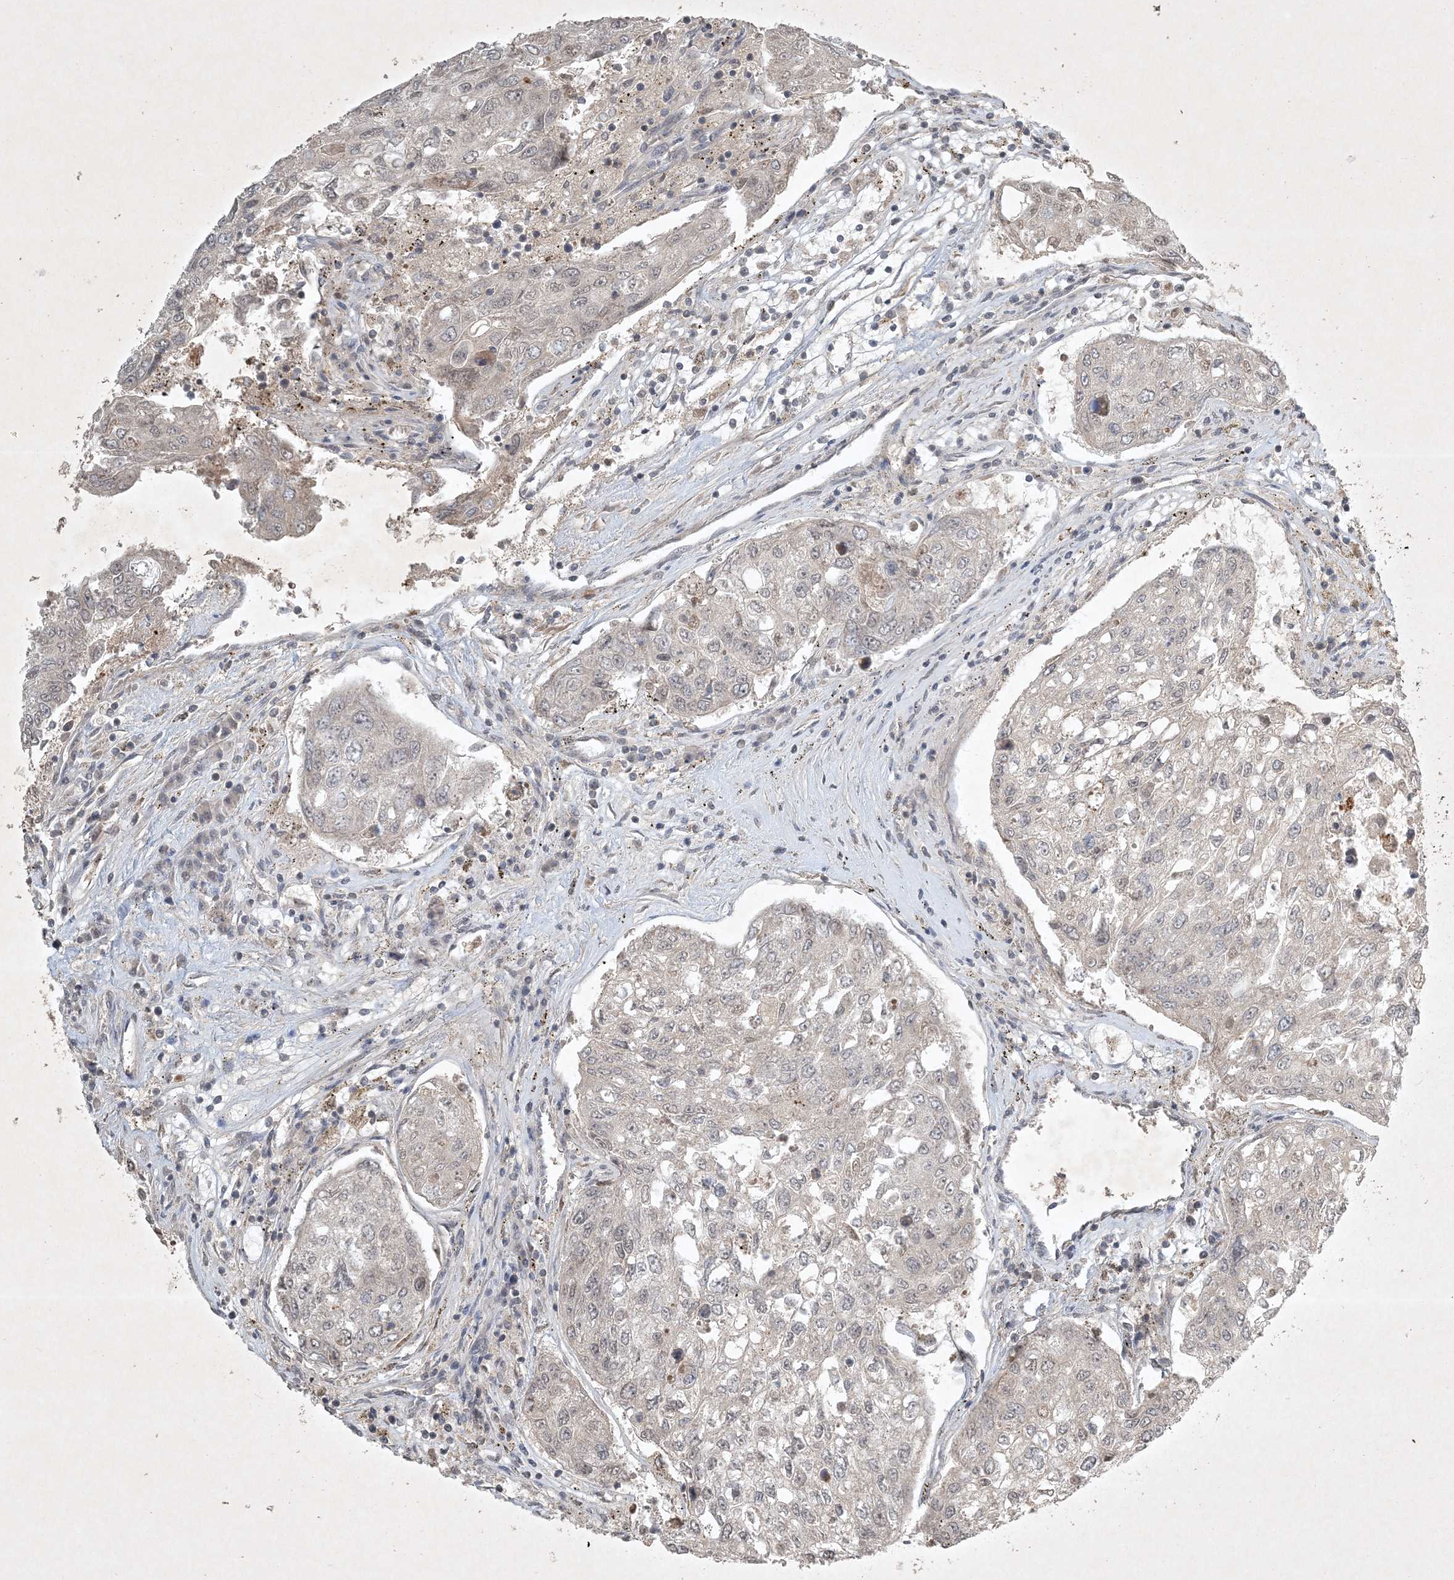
{"staining": {"intensity": "negative", "quantity": "none", "location": "none"}, "tissue": "urothelial cancer", "cell_type": "Tumor cells", "image_type": "cancer", "snomed": [{"axis": "morphology", "description": "Urothelial carcinoma, High grade"}, {"axis": "topography", "description": "Lymph node"}, {"axis": "topography", "description": "Urinary bladder"}], "caption": "There is no significant positivity in tumor cells of urothelial cancer. (DAB IHC, high magnification).", "gene": "TNFAIP6", "patient": {"sex": "male", "age": 51}}